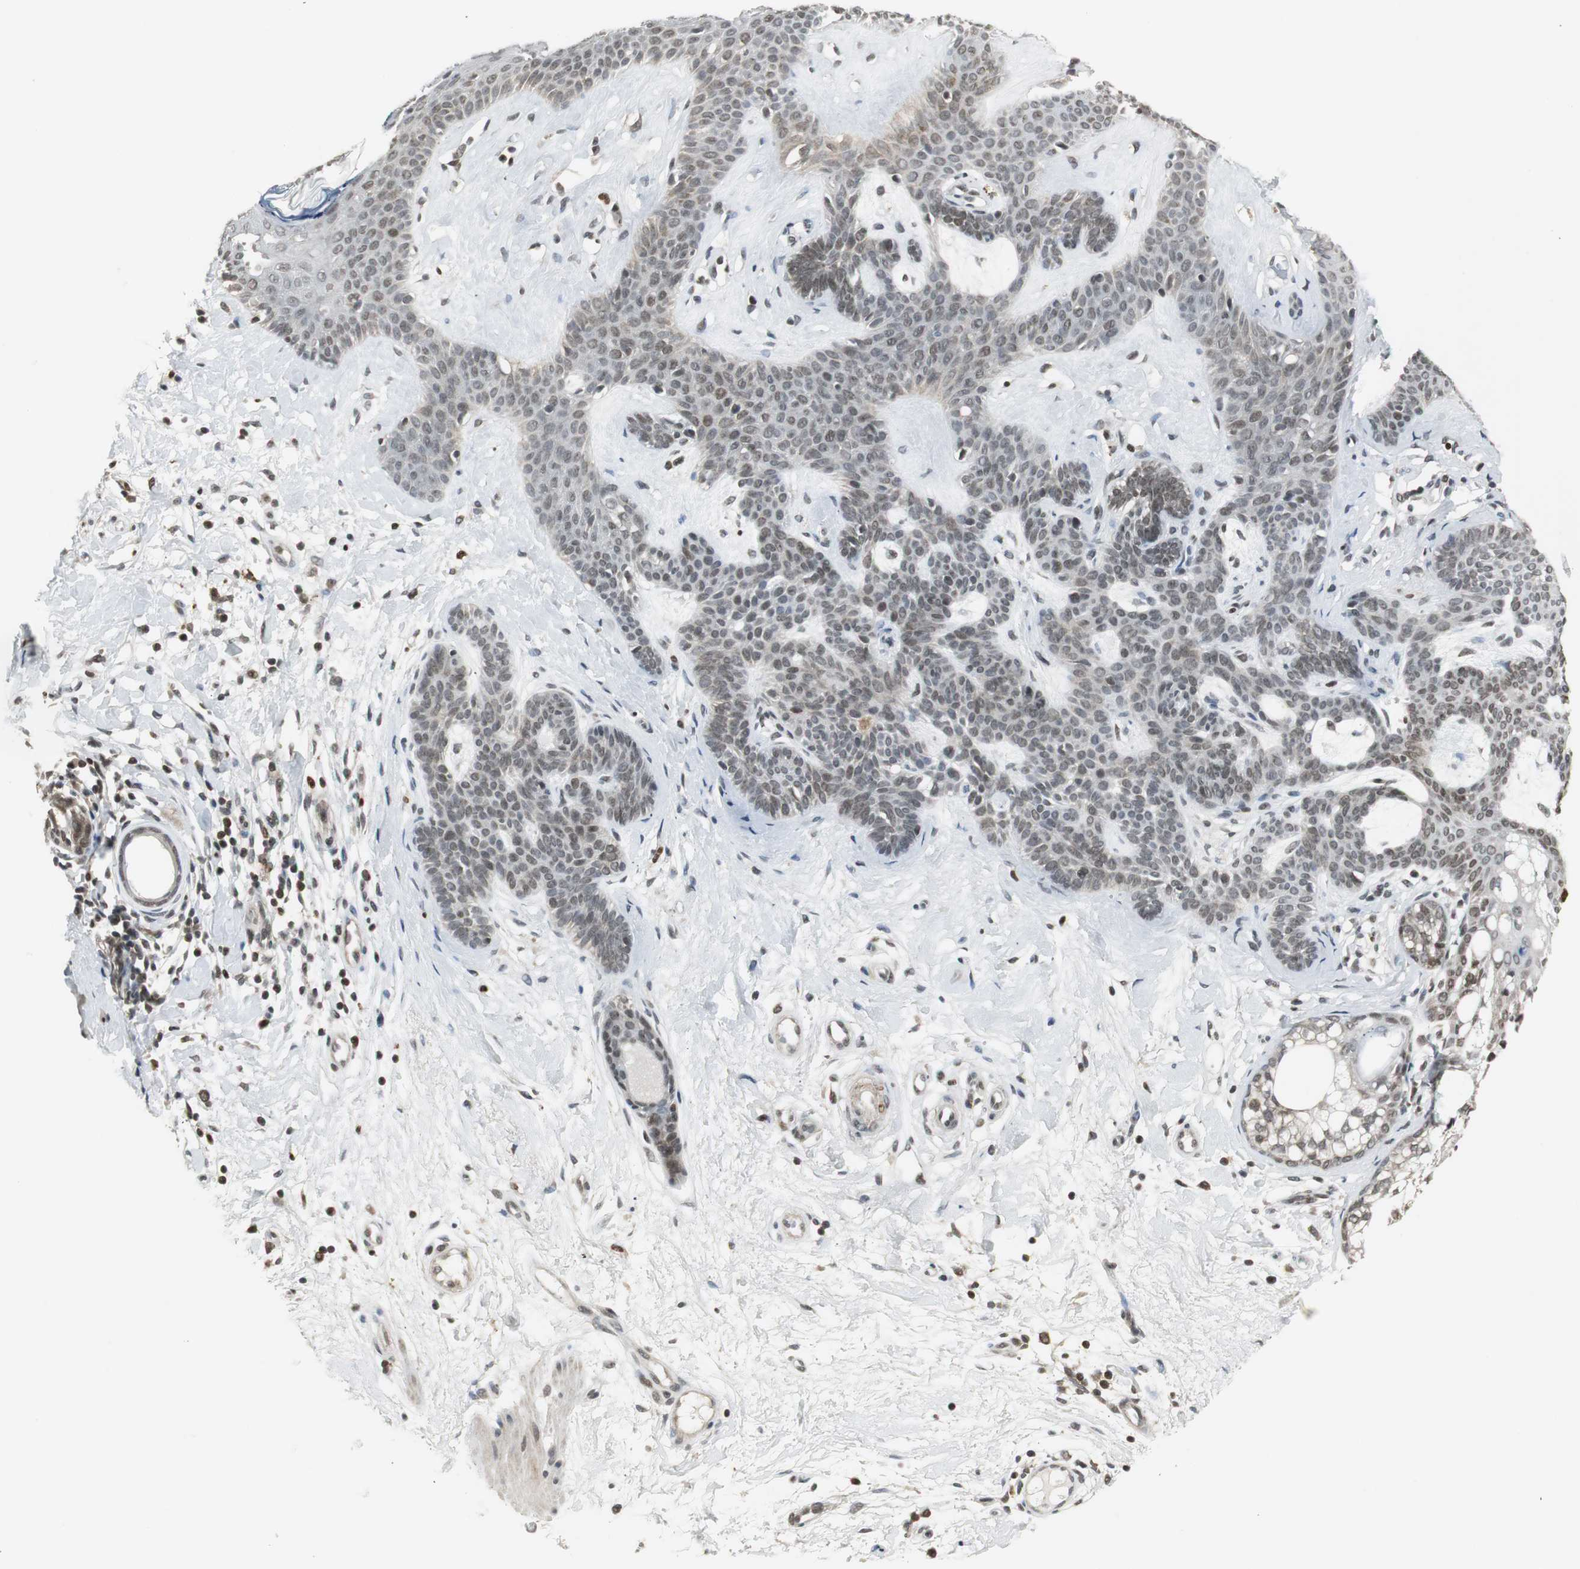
{"staining": {"intensity": "weak", "quantity": "<25%", "location": "nuclear"}, "tissue": "skin cancer", "cell_type": "Tumor cells", "image_type": "cancer", "snomed": [{"axis": "morphology", "description": "Developmental malformation"}, {"axis": "morphology", "description": "Basal cell carcinoma"}, {"axis": "topography", "description": "Skin"}], "caption": "High power microscopy histopathology image of an immunohistochemistry histopathology image of skin cancer (basal cell carcinoma), revealing no significant expression in tumor cells.", "gene": "MPG", "patient": {"sex": "female", "age": 62}}